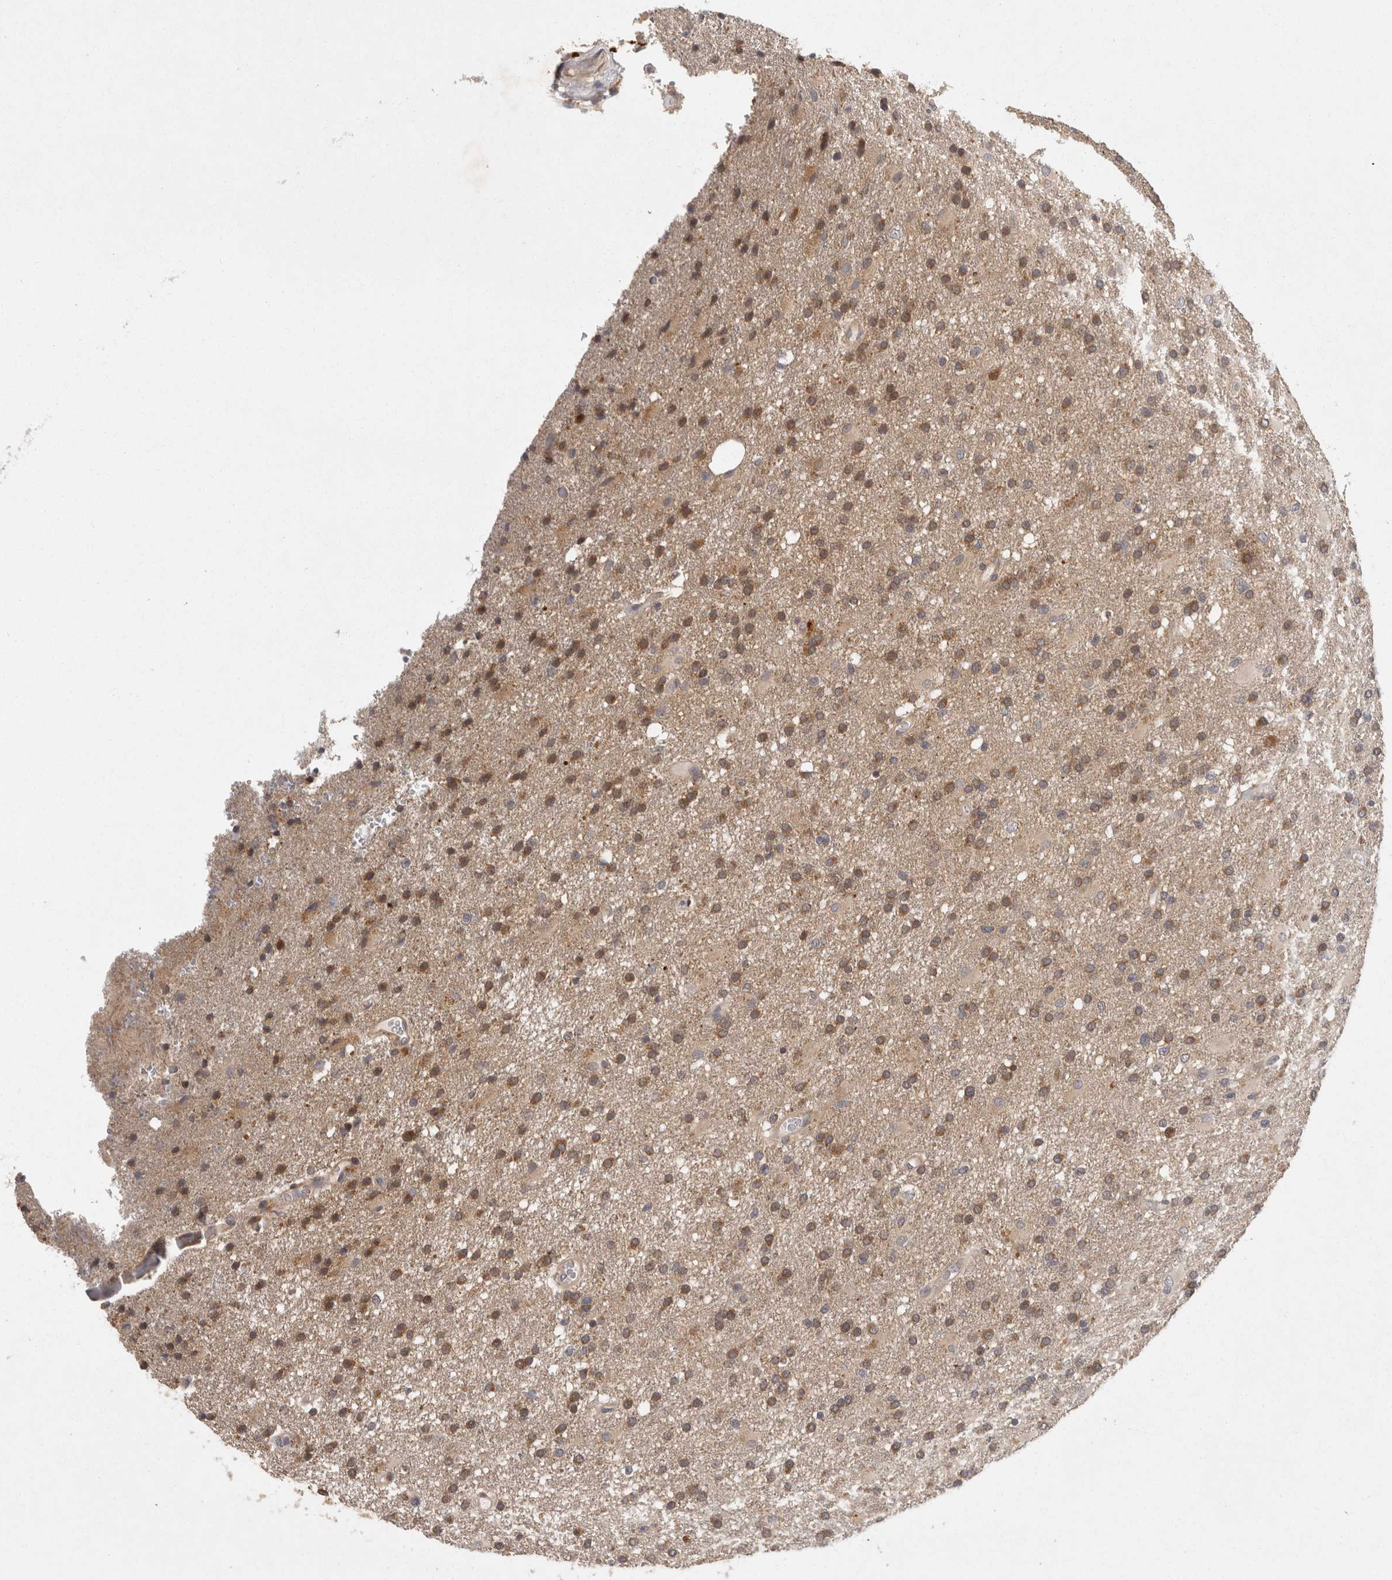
{"staining": {"intensity": "moderate", "quantity": ">75%", "location": "cytoplasmic/membranous"}, "tissue": "glioma", "cell_type": "Tumor cells", "image_type": "cancer", "snomed": [{"axis": "morphology", "description": "Glioma, malignant, High grade"}, {"axis": "topography", "description": "Brain"}], "caption": "IHC (DAB (3,3'-diaminobenzidine)) staining of human glioma exhibits moderate cytoplasmic/membranous protein staining in about >75% of tumor cells. (DAB IHC with brightfield microscopy, high magnification).", "gene": "ACAT2", "patient": {"sex": "male", "age": 72}}